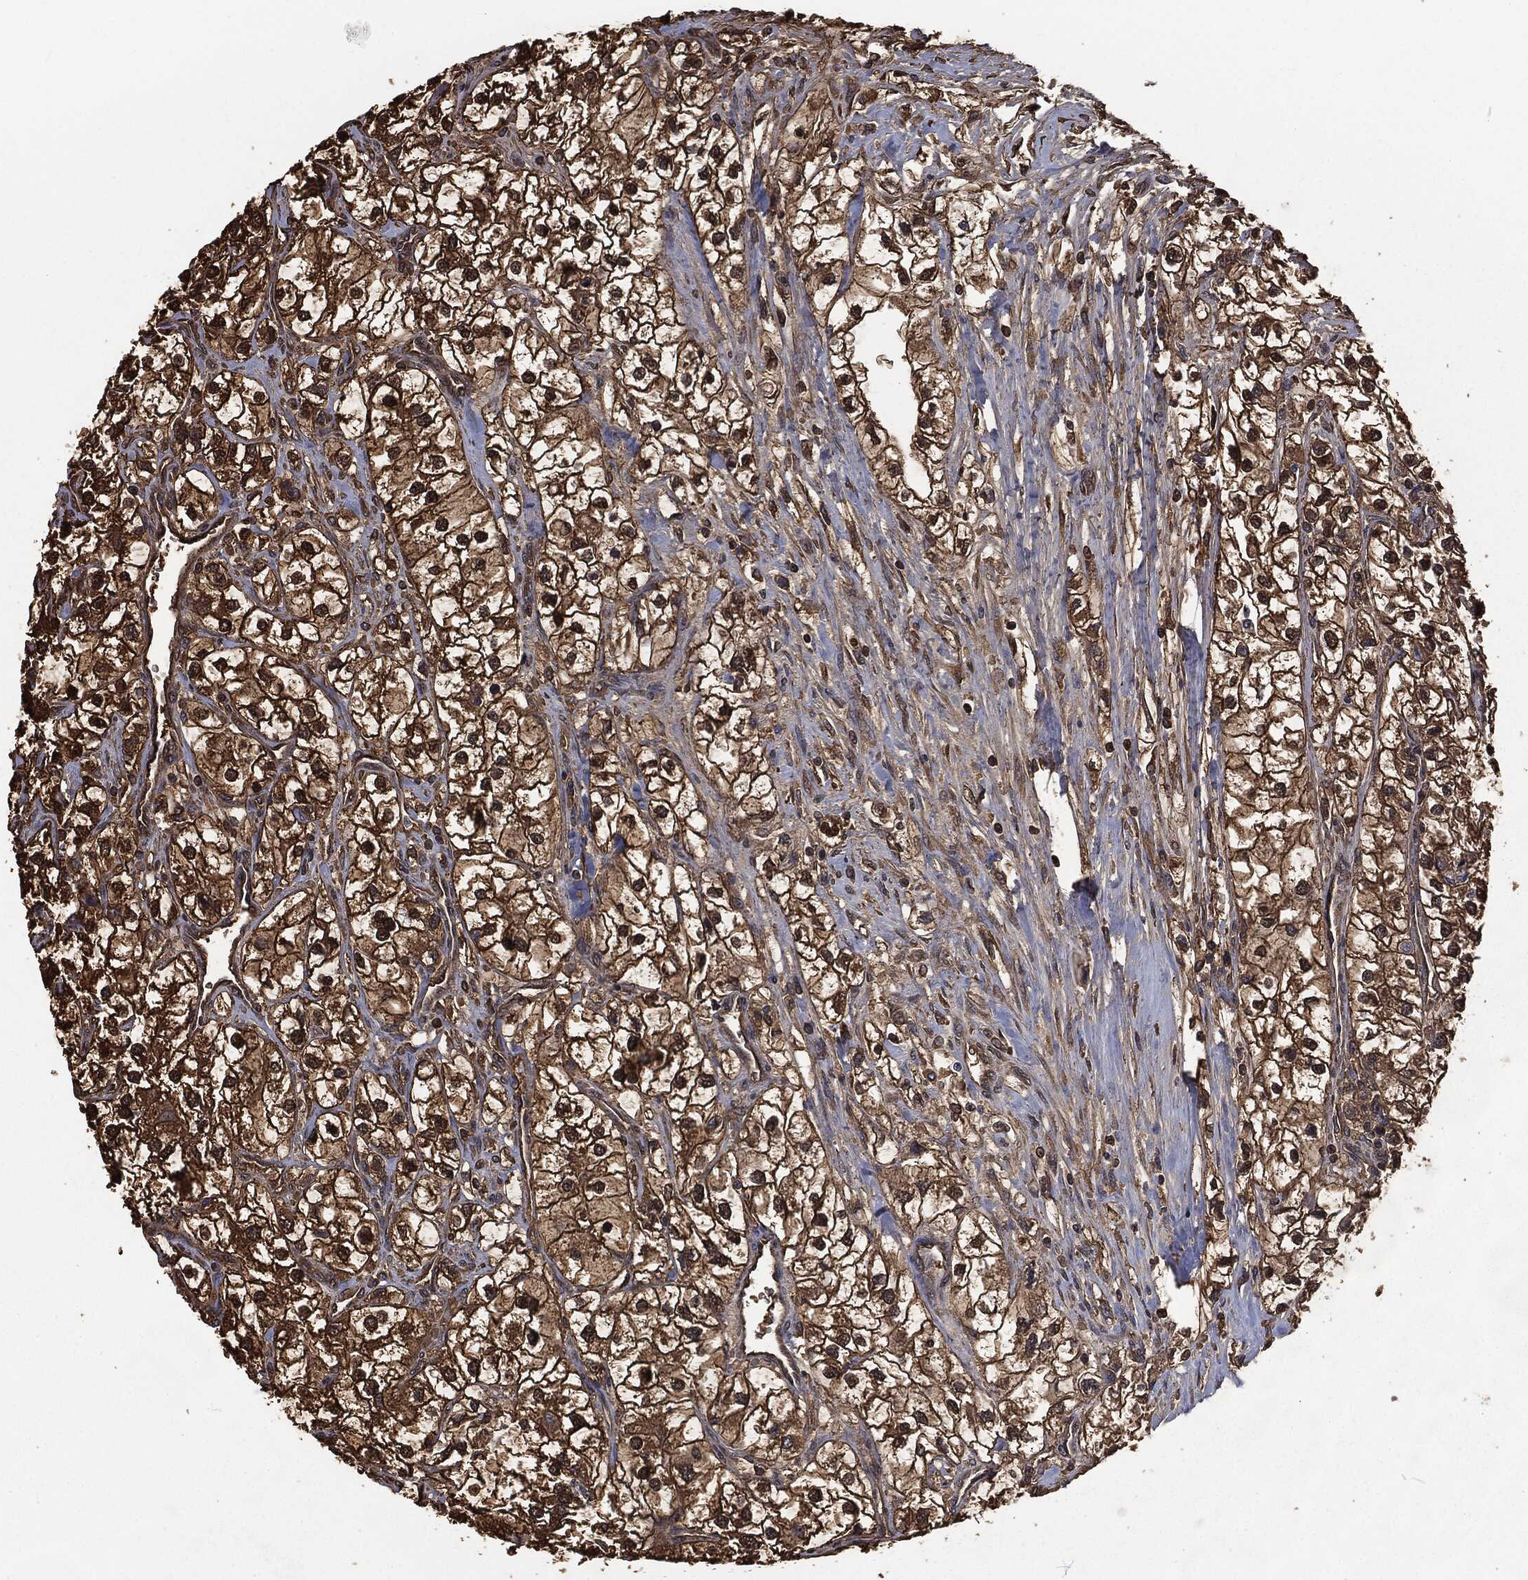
{"staining": {"intensity": "strong", "quantity": ">75%", "location": "cytoplasmic/membranous"}, "tissue": "renal cancer", "cell_type": "Tumor cells", "image_type": "cancer", "snomed": [{"axis": "morphology", "description": "Adenocarcinoma, NOS"}, {"axis": "topography", "description": "Kidney"}], "caption": "Immunohistochemistry (IHC) histopathology image of neoplastic tissue: human renal adenocarcinoma stained using immunohistochemistry displays high levels of strong protein expression localized specifically in the cytoplasmic/membranous of tumor cells, appearing as a cytoplasmic/membranous brown color.", "gene": "PRDX4", "patient": {"sex": "male", "age": 59}}